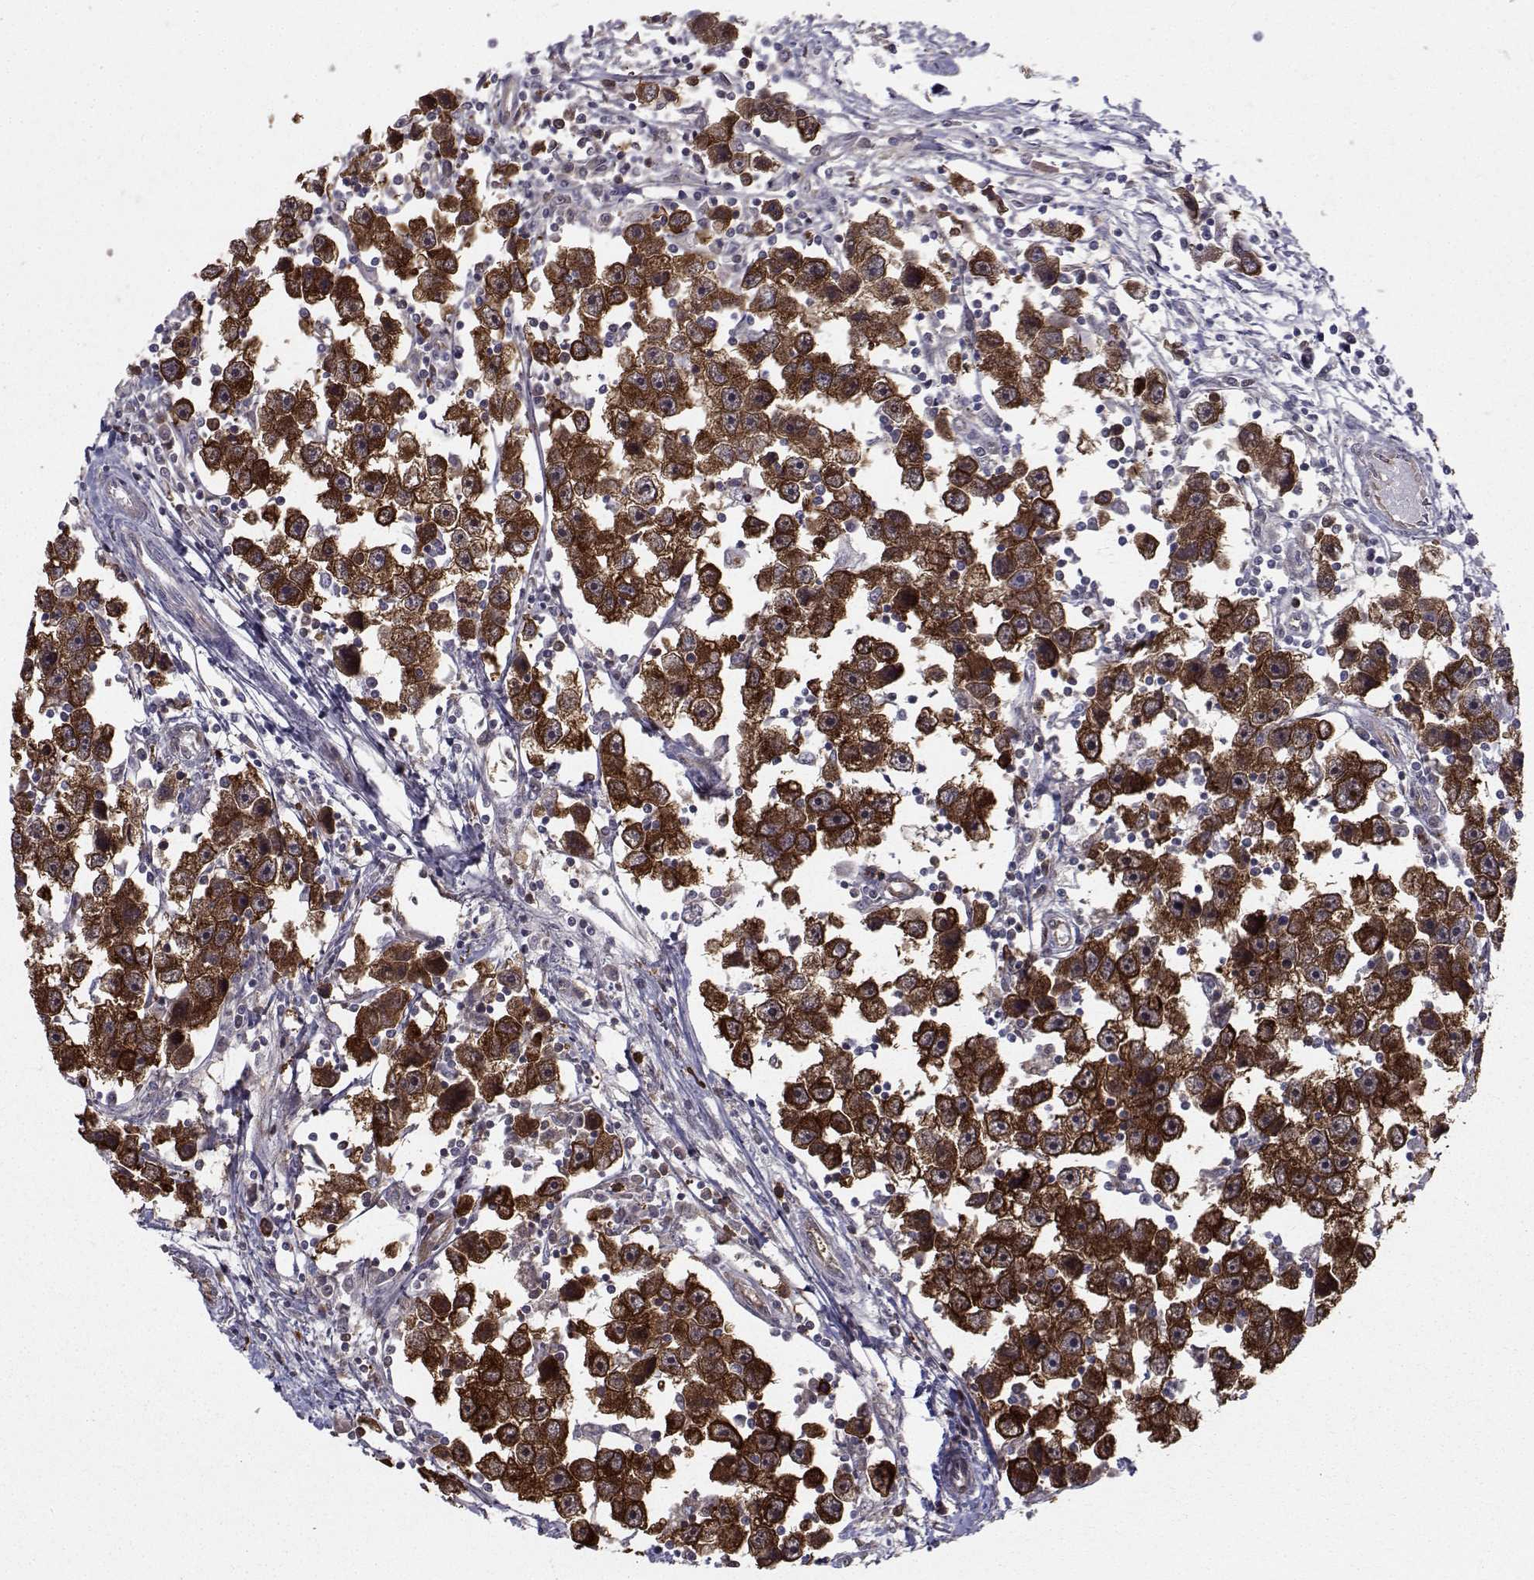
{"staining": {"intensity": "strong", "quantity": ">75%", "location": "cytoplasmic/membranous"}, "tissue": "testis cancer", "cell_type": "Tumor cells", "image_type": "cancer", "snomed": [{"axis": "morphology", "description": "Seminoma, NOS"}, {"axis": "topography", "description": "Testis"}], "caption": "Immunohistochemical staining of testis cancer (seminoma) demonstrates high levels of strong cytoplasmic/membranous protein positivity in about >75% of tumor cells.", "gene": "HSP90AB1", "patient": {"sex": "male", "age": 30}}